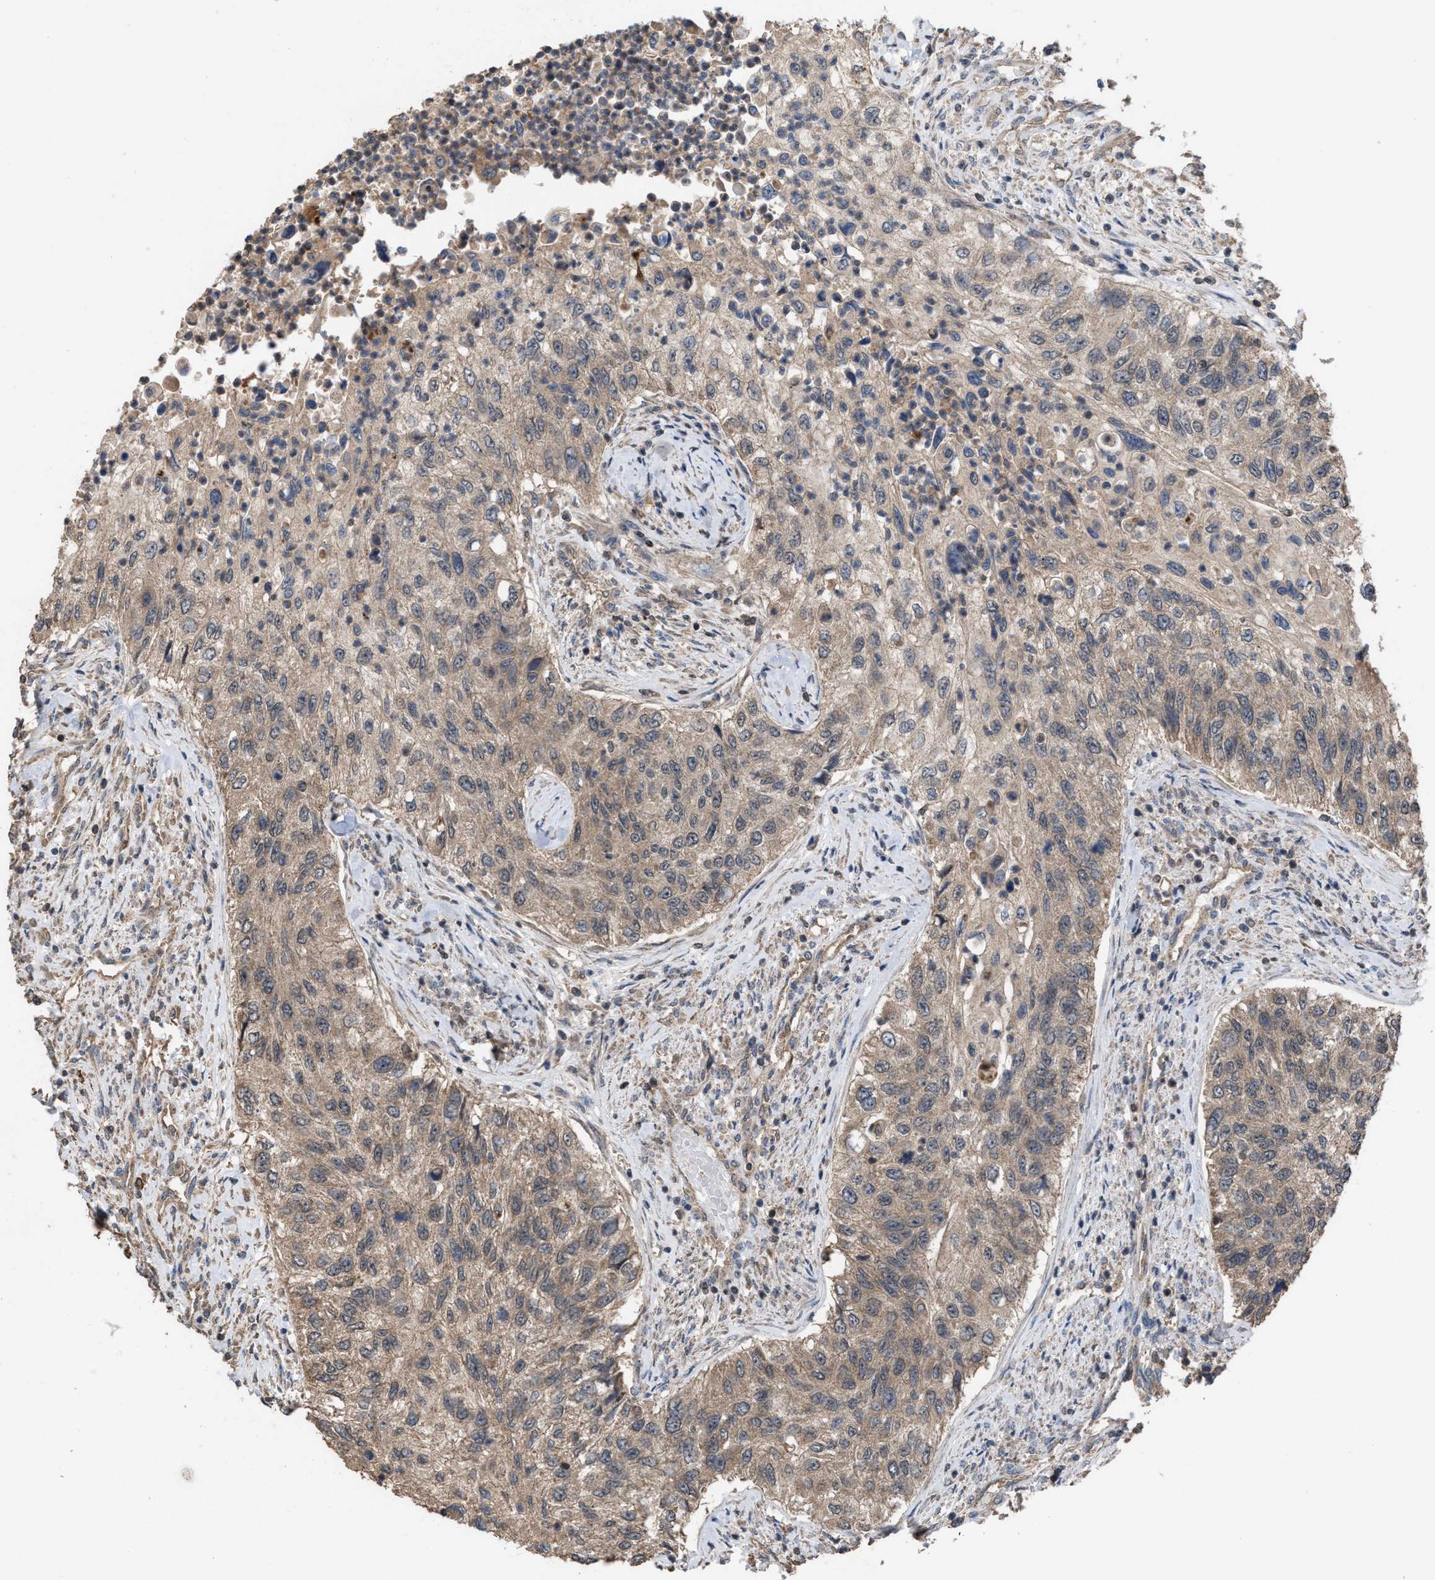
{"staining": {"intensity": "weak", "quantity": "25%-75%", "location": "cytoplasmic/membranous"}, "tissue": "urothelial cancer", "cell_type": "Tumor cells", "image_type": "cancer", "snomed": [{"axis": "morphology", "description": "Urothelial carcinoma, High grade"}, {"axis": "topography", "description": "Urinary bladder"}], "caption": "A brown stain labels weak cytoplasmic/membranous expression of a protein in high-grade urothelial carcinoma tumor cells.", "gene": "C9orf78", "patient": {"sex": "female", "age": 60}}